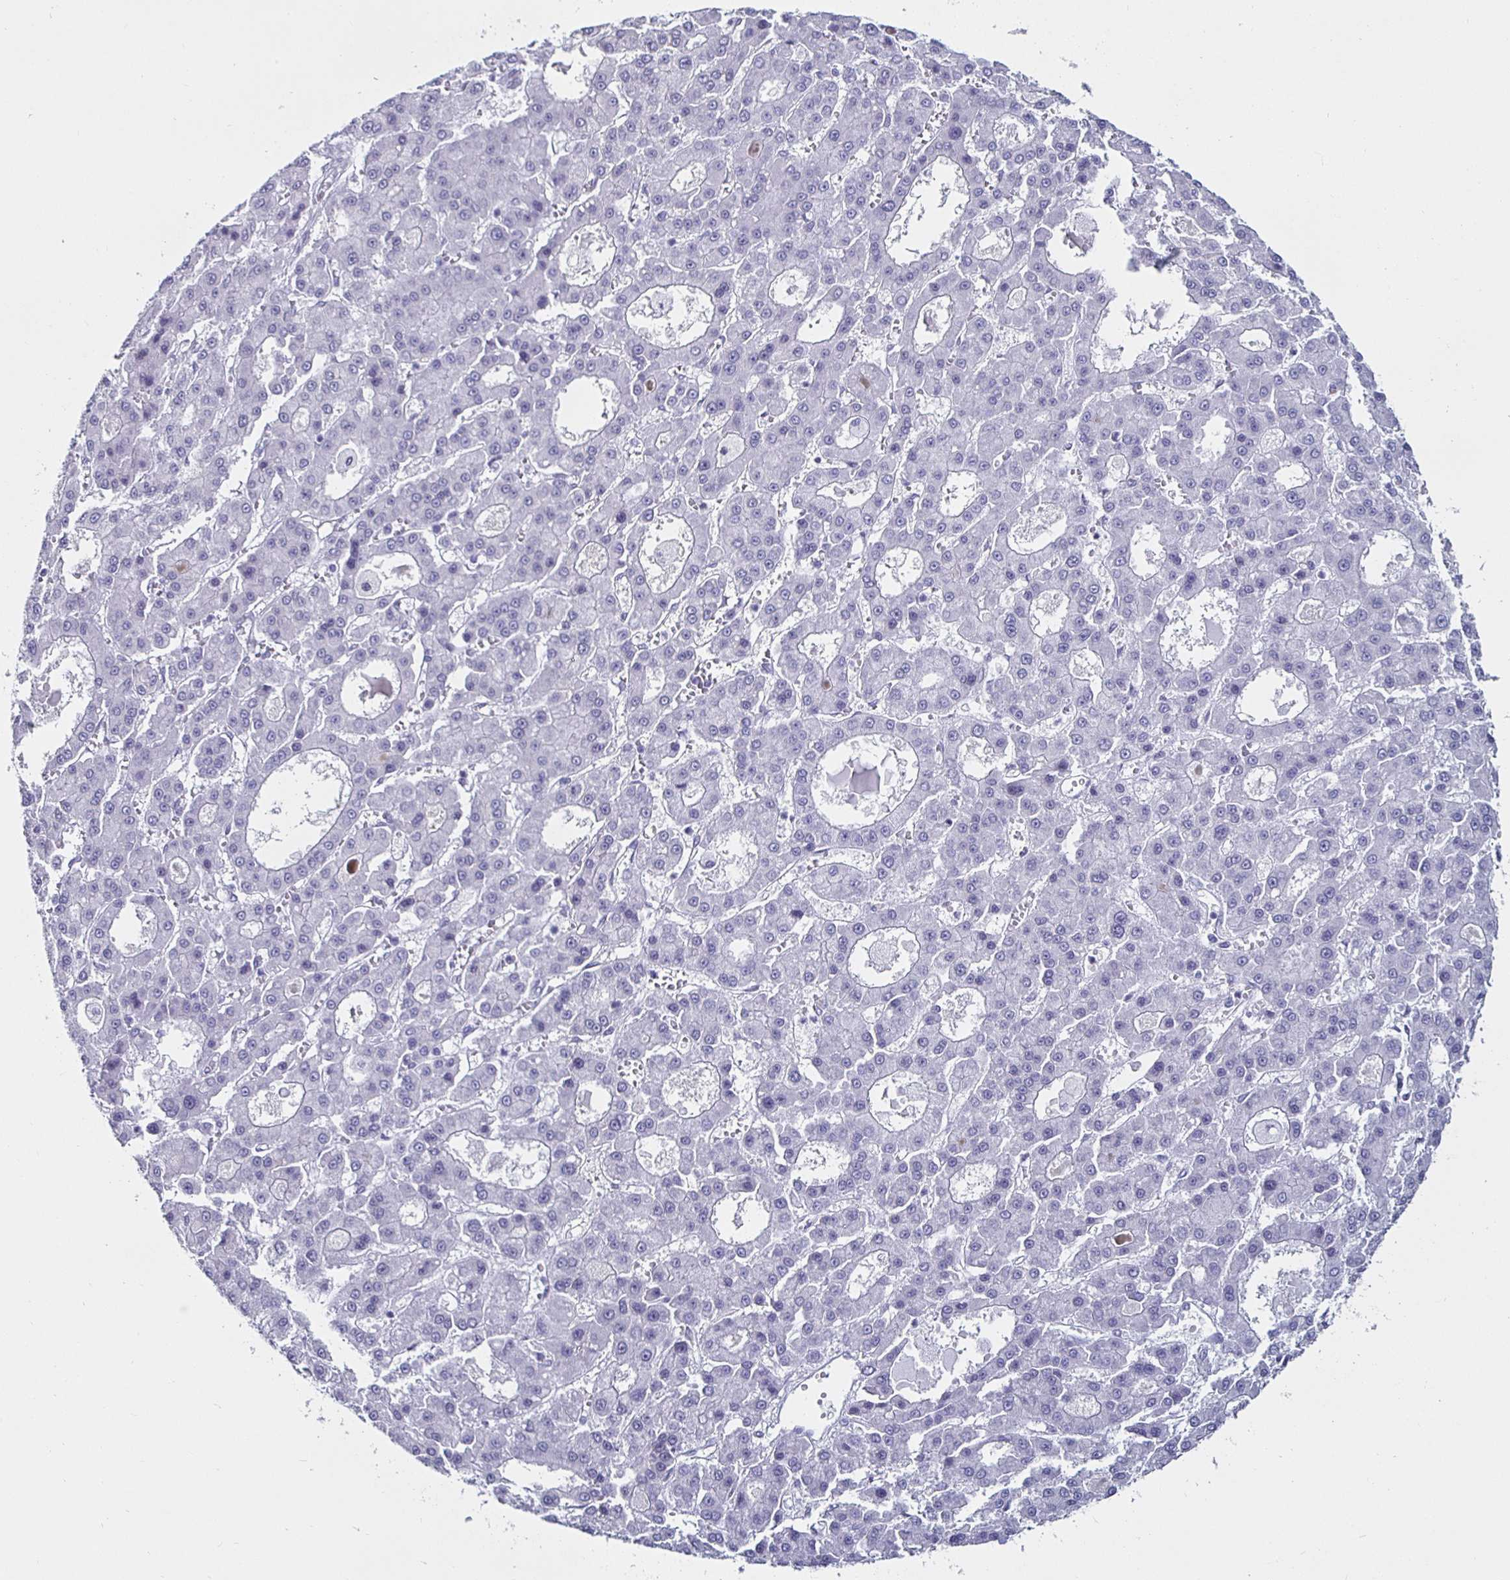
{"staining": {"intensity": "negative", "quantity": "none", "location": "none"}, "tissue": "liver cancer", "cell_type": "Tumor cells", "image_type": "cancer", "snomed": [{"axis": "morphology", "description": "Carcinoma, Hepatocellular, NOS"}, {"axis": "topography", "description": "Liver"}], "caption": "Tumor cells are negative for protein expression in human hepatocellular carcinoma (liver). (DAB IHC visualized using brightfield microscopy, high magnification).", "gene": "KRT4", "patient": {"sex": "male", "age": 70}}